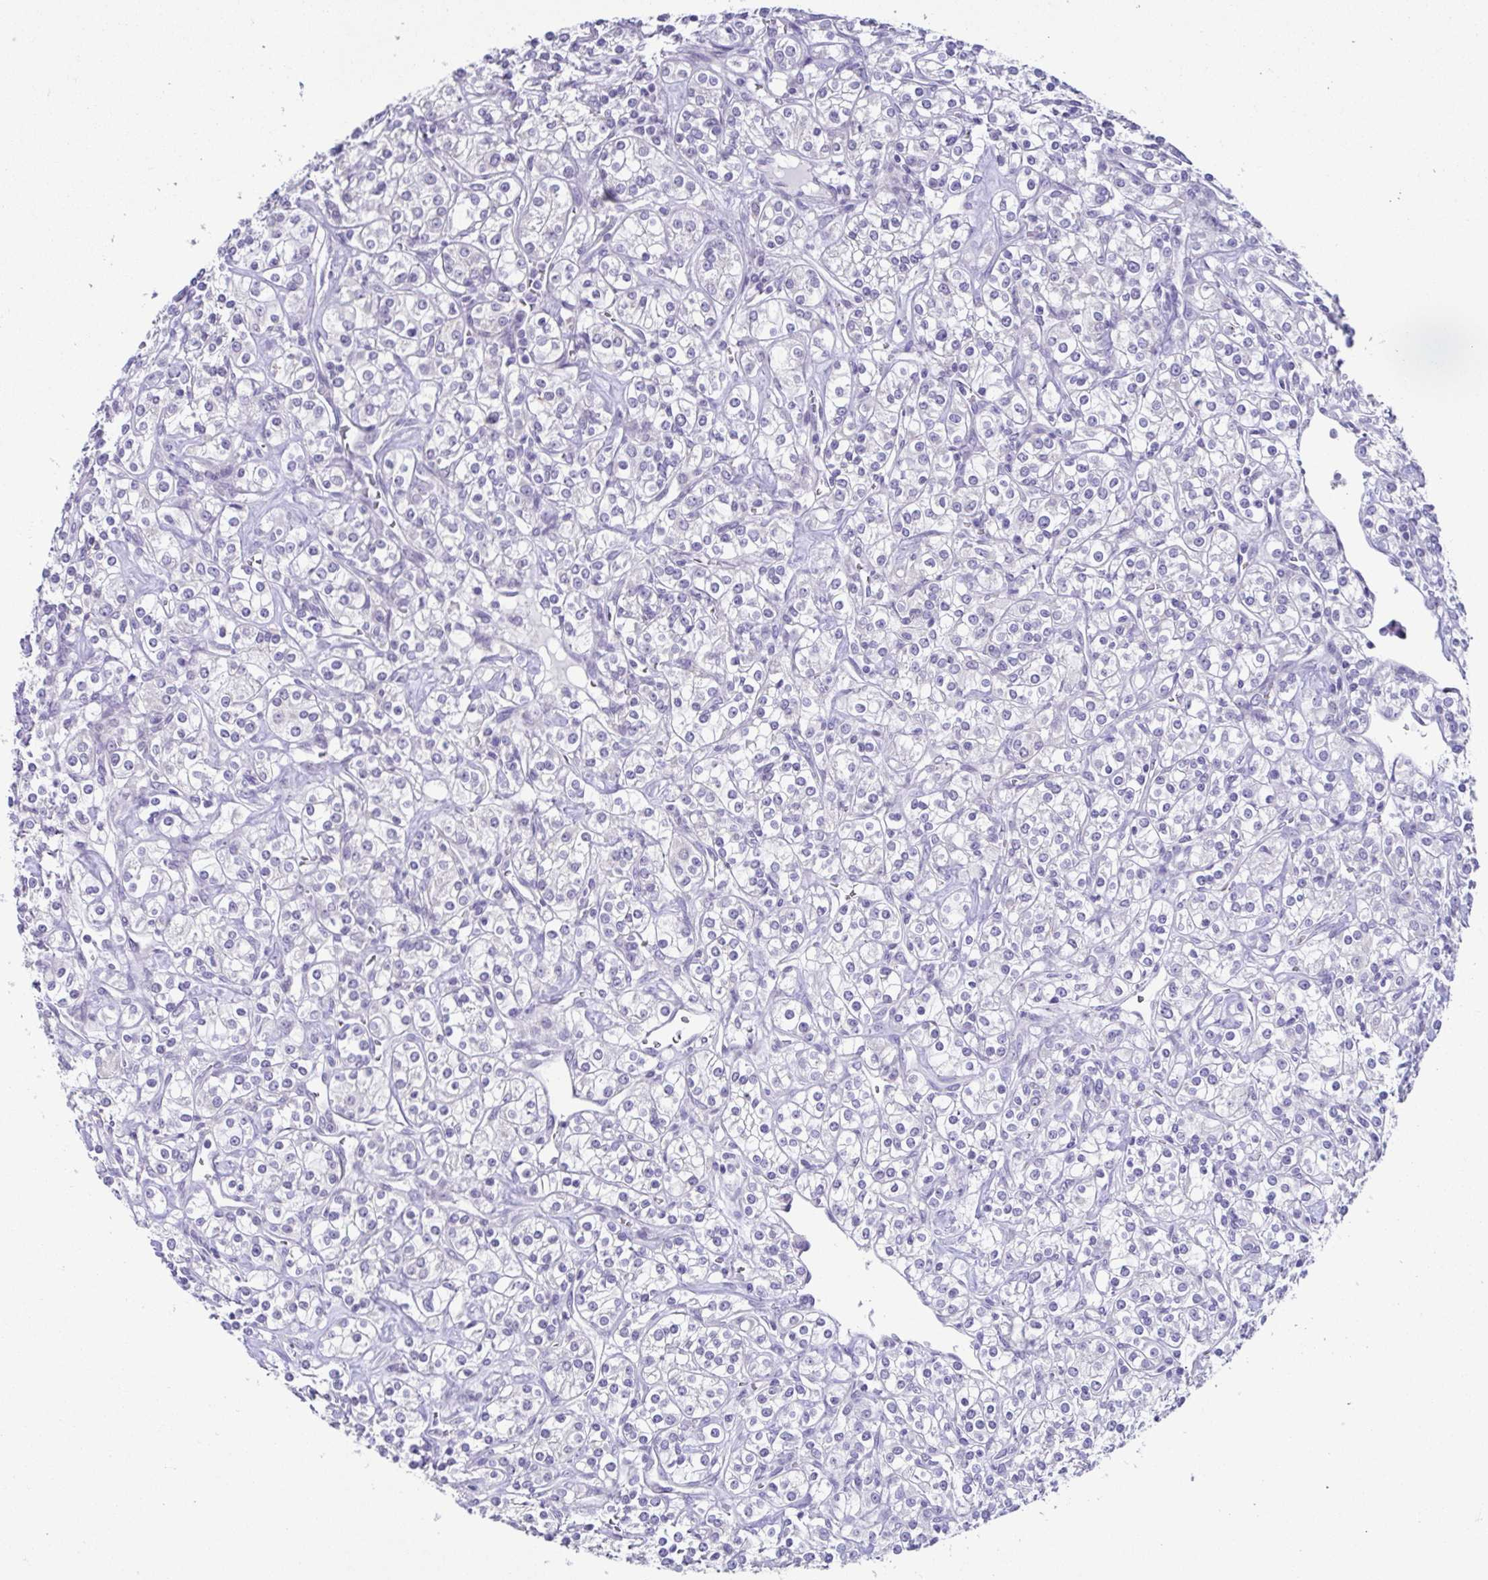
{"staining": {"intensity": "negative", "quantity": "none", "location": "none"}, "tissue": "renal cancer", "cell_type": "Tumor cells", "image_type": "cancer", "snomed": [{"axis": "morphology", "description": "Adenocarcinoma, NOS"}, {"axis": "topography", "description": "Kidney"}], "caption": "An immunohistochemistry micrograph of renal cancer (adenocarcinoma) is shown. There is no staining in tumor cells of renal cancer (adenocarcinoma).", "gene": "RDH11", "patient": {"sex": "male", "age": 77}}